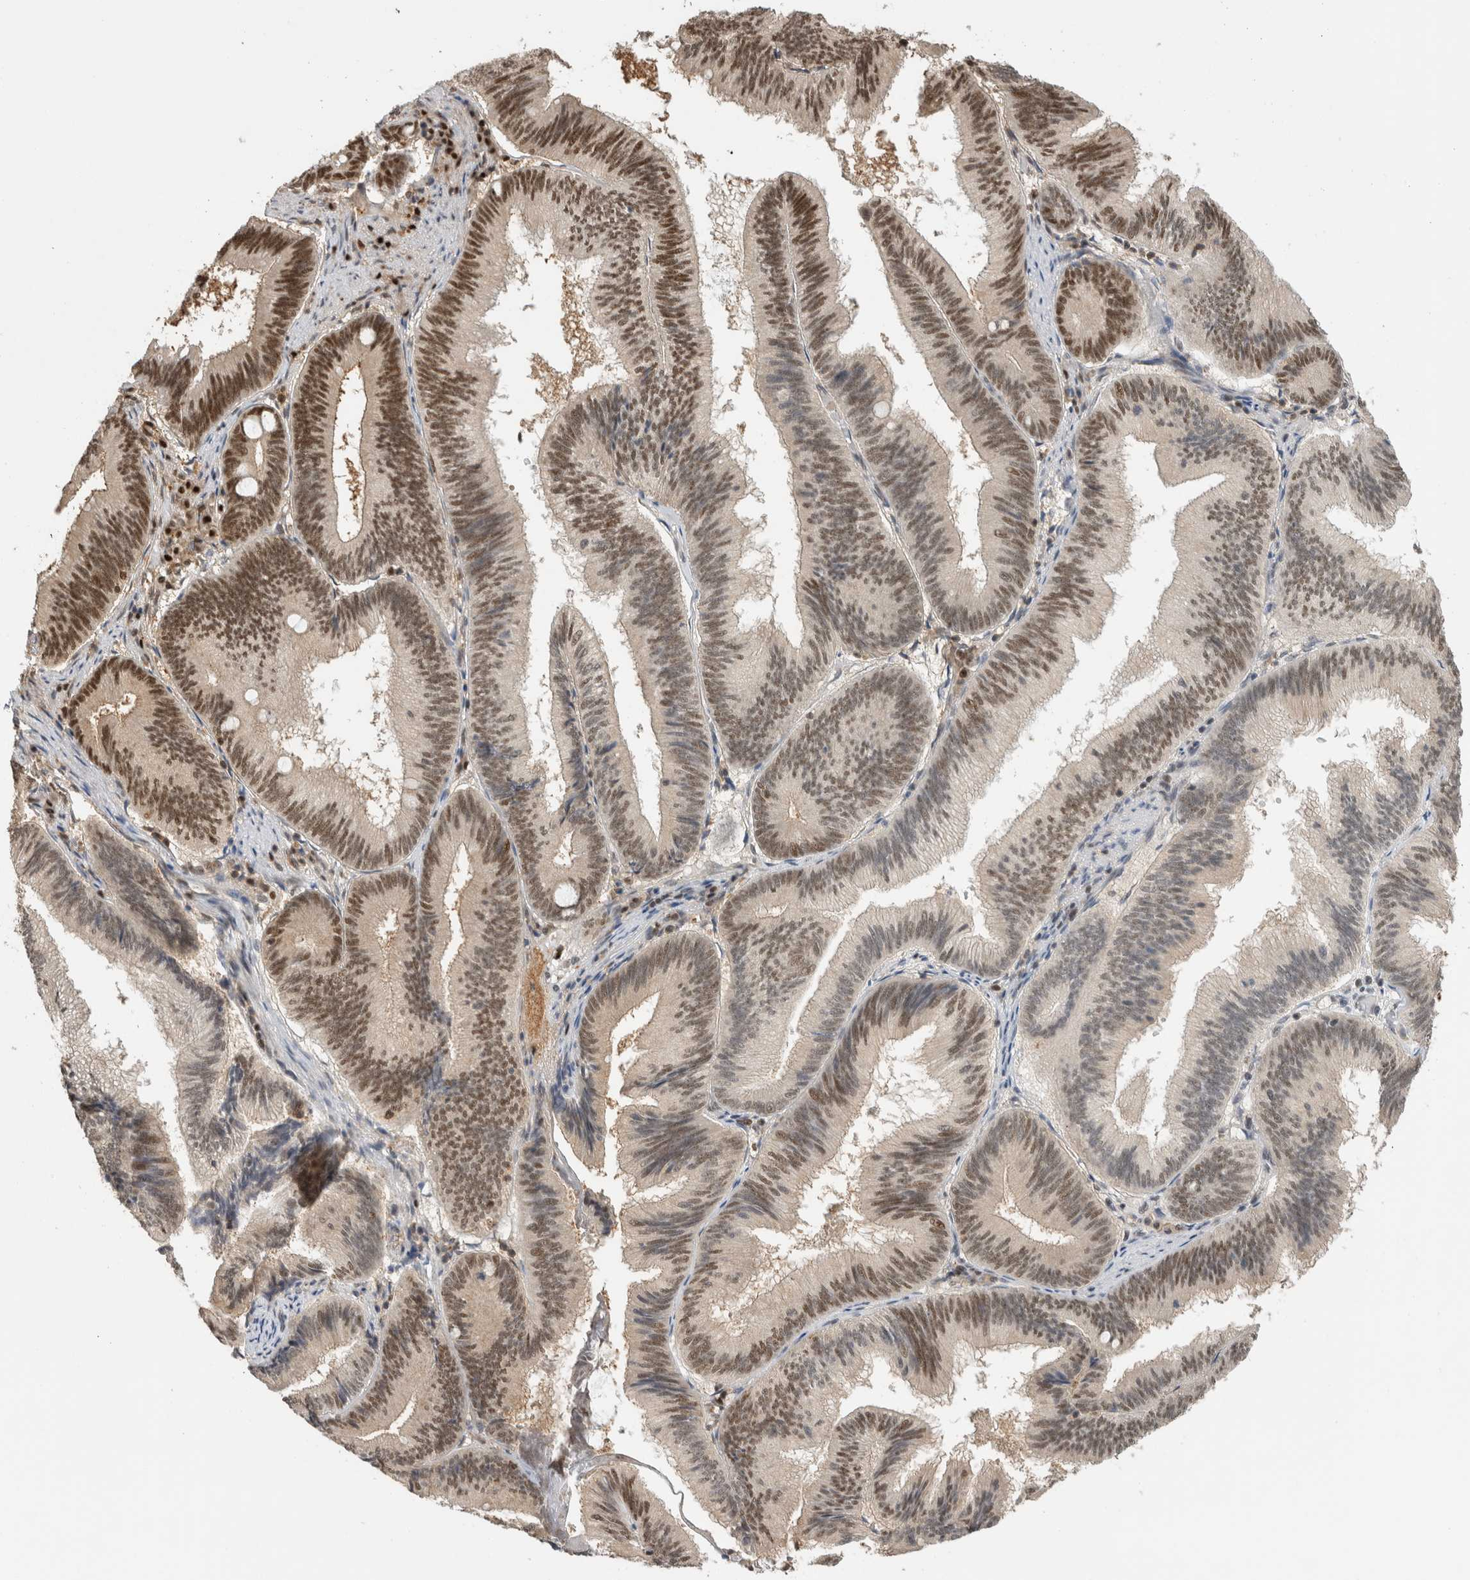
{"staining": {"intensity": "moderate", "quantity": "25%-75%", "location": "cytoplasmic/membranous,nuclear"}, "tissue": "pancreatic cancer", "cell_type": "Tumor cells", "image_type": "cancer", "snomed": [{"axis": "morphology", "description": "Adenocarcinoma, NOS"}, {"axis": "topography", "description": "Pancreas"}], "caption": "A medium amount of moderate cytoplasmic/membranous and nuclear positivity is identified in approximately 25%-75% of tumor cells in pancreatic cancer (adenocarcinoma) tissue. (Stains: DAB in brown, nuclei in blue, Microscopy: brightfield microscopy at high magnification).", "gene": "SNRNP40", "patient": {"sex": "male", "age": 82}}